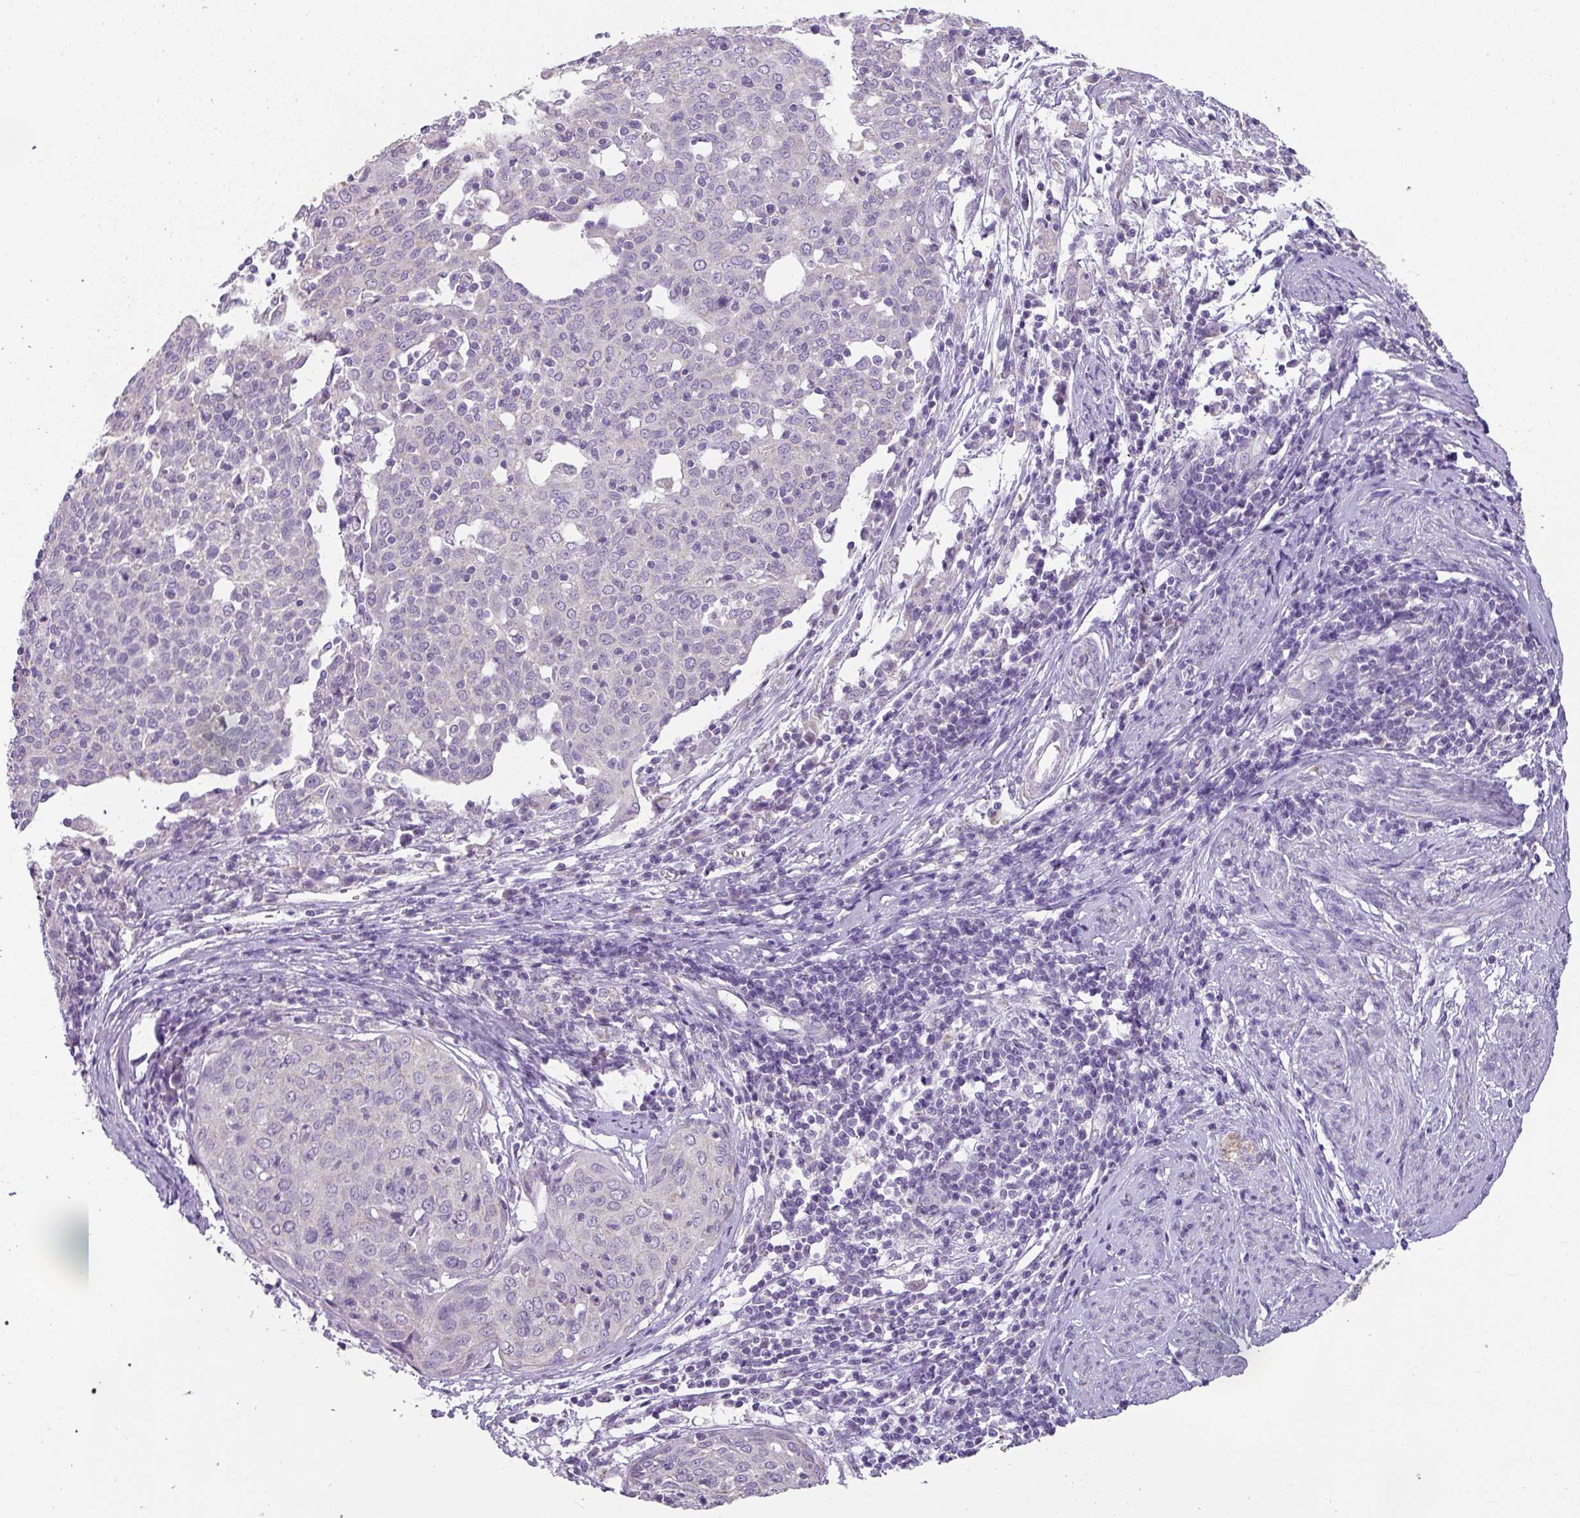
{"staining": {"intensity": "negative", "quantity": "none", "location": "none"}, "tissue": "cervical cancer", "cell_type": "Tumor cells", "image_type": "cancer", "snomed": [{"axis": "morphology", "description": "Squamous cell carcinoma, NOS"}, {"axis": "topography", "description": "Cervix"}], "caption": "An immunohistochemistry histopathology image of squamous cell carcinoma (cervical) is shown. There is no staining in tumor cells of squamous cell carcinoma (cervical).", "gene": "PALS2", "patient": {"sex": "female", "age": 67}}